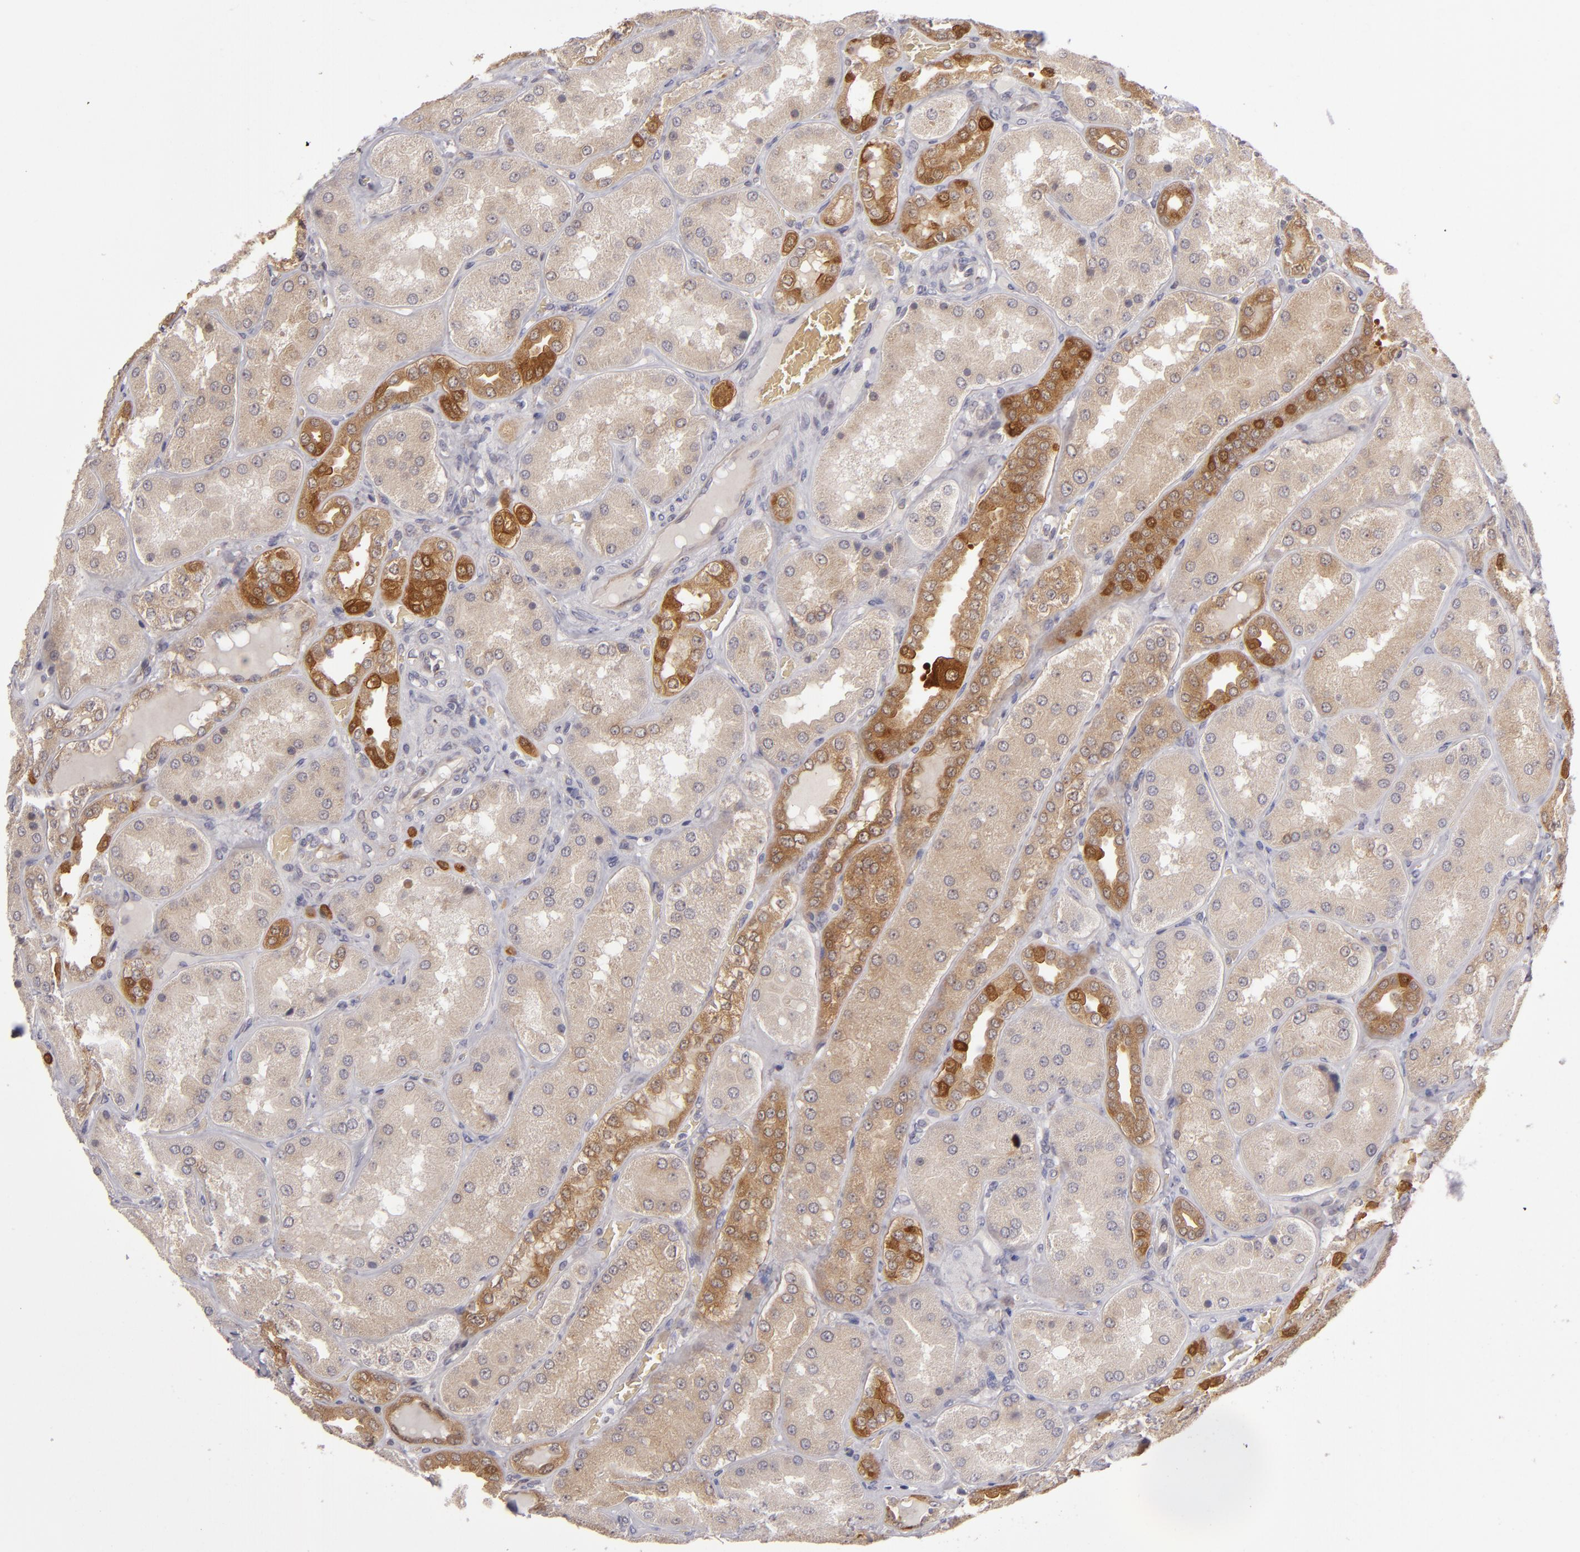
{"staining": {"intensity": "moderate", "quantity": ">75%", "location": "cytoplasmic/membranous"}, "tissue": "kidney", "cell_type": "Cells in glomeruli", "image_type": "normal", "snomed": [{"axis": "morphology", "description": "Normal tissue, NOS"}, {"axis": "topography", "description": "Kidney"}], "caption": "Immunohistochemistry histopathology image of benign human kidney stained for a protein (brown), which reveals medium levels of moderate cytoplasmic/membranous positivity in approximately >75% of cells in glomeruli.", "gene": "SH2D4A", "patient": {"sex": "female", "age": 56}}